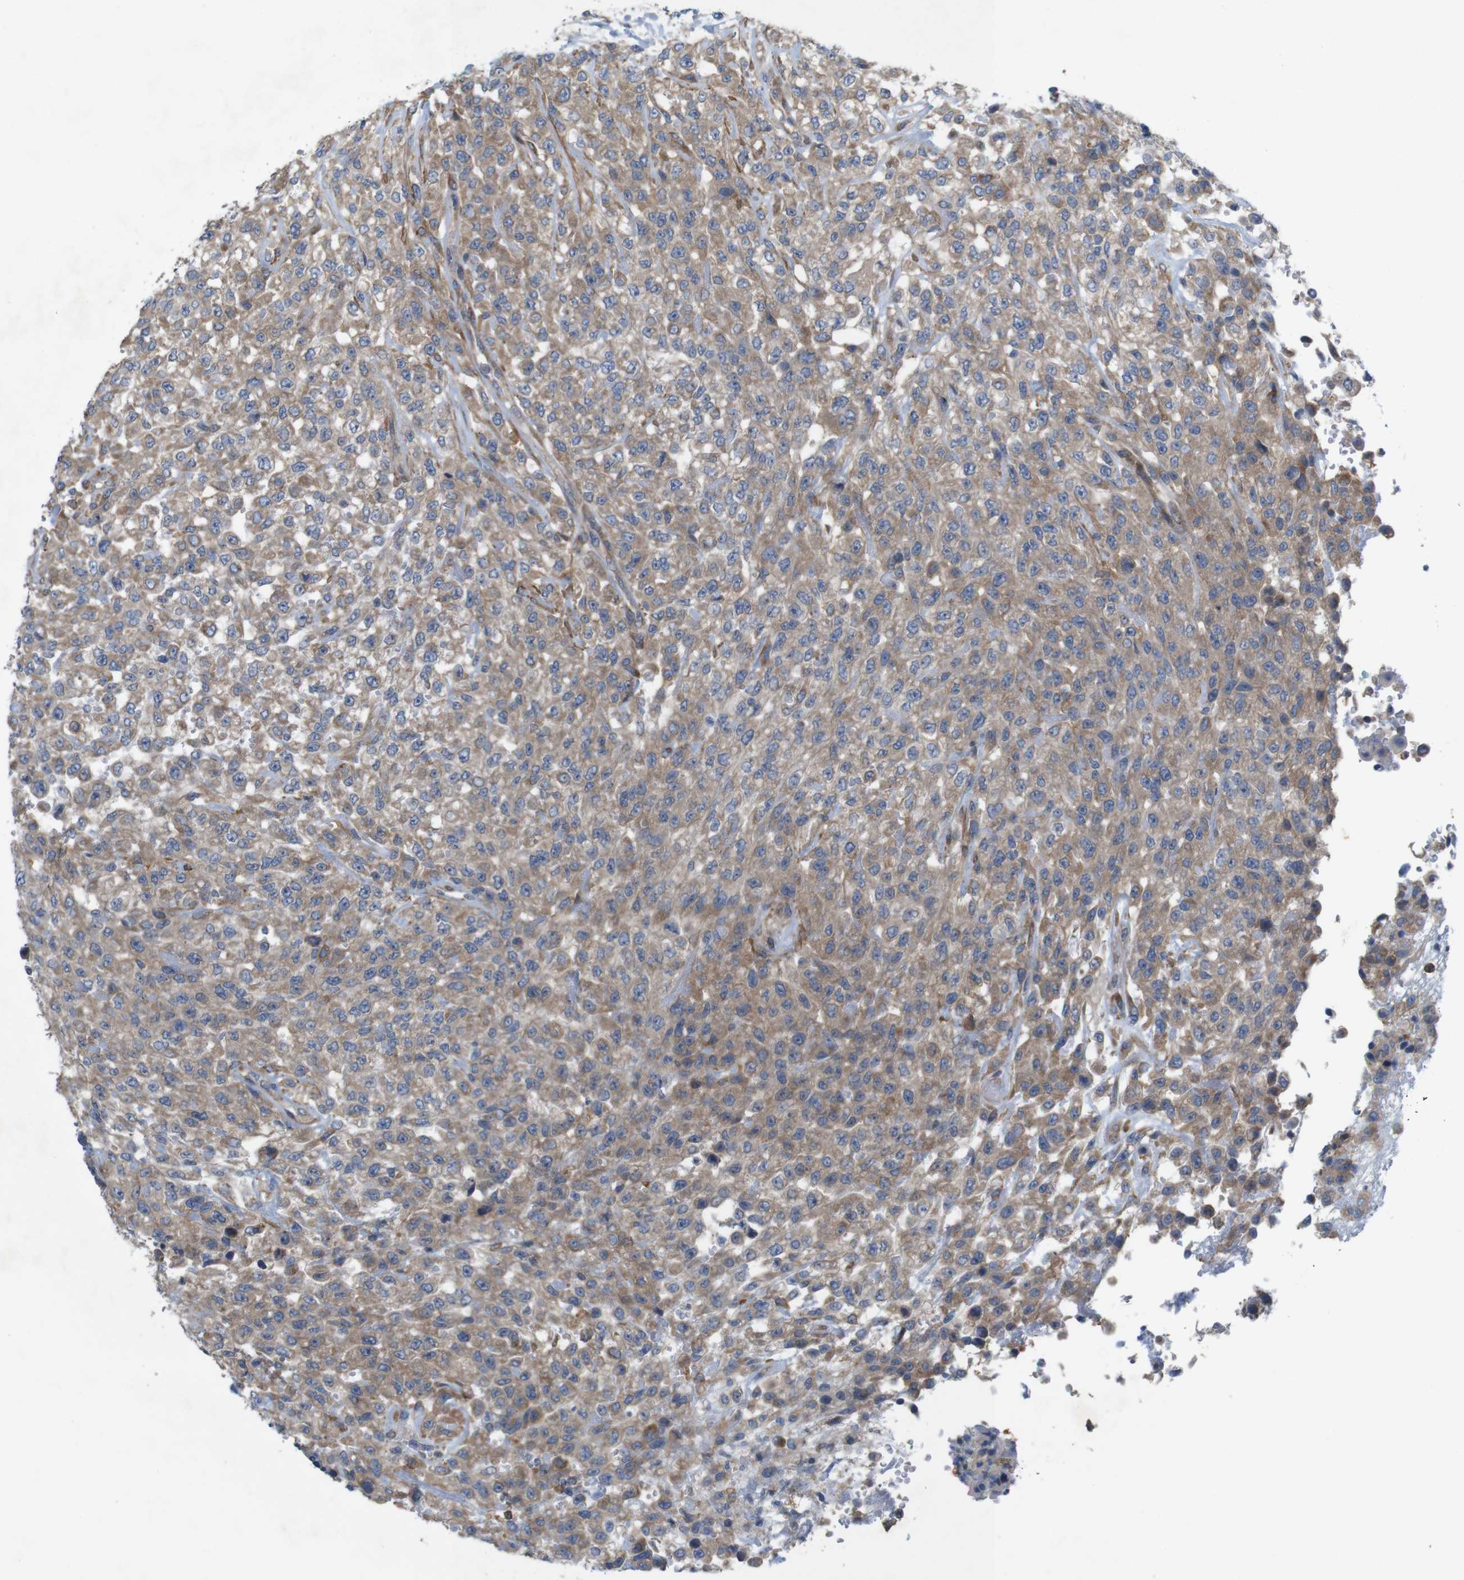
{"staining": {"intensity": "moderate", "quantity": ">75%", "location": "cytoplasmic/membranous"}, "tissue": "urothelial cancer", "cell_type": "Tumor cells", "image_type": "cancer", "snomed": [{"axis": "morphology", "description": "Urothelial carcinoma, High grade"}, {"axis": "topography", "description": "Urinary bladder"}], "caption": "Protein staining of urothelial carcinoma (high-grade) tissue reveals moderate cytoplasmic/membranous staining in about >75% of tumor cells.", "gene": "SIGLEC8", "patient": {"sex": "male", "age": 46}}